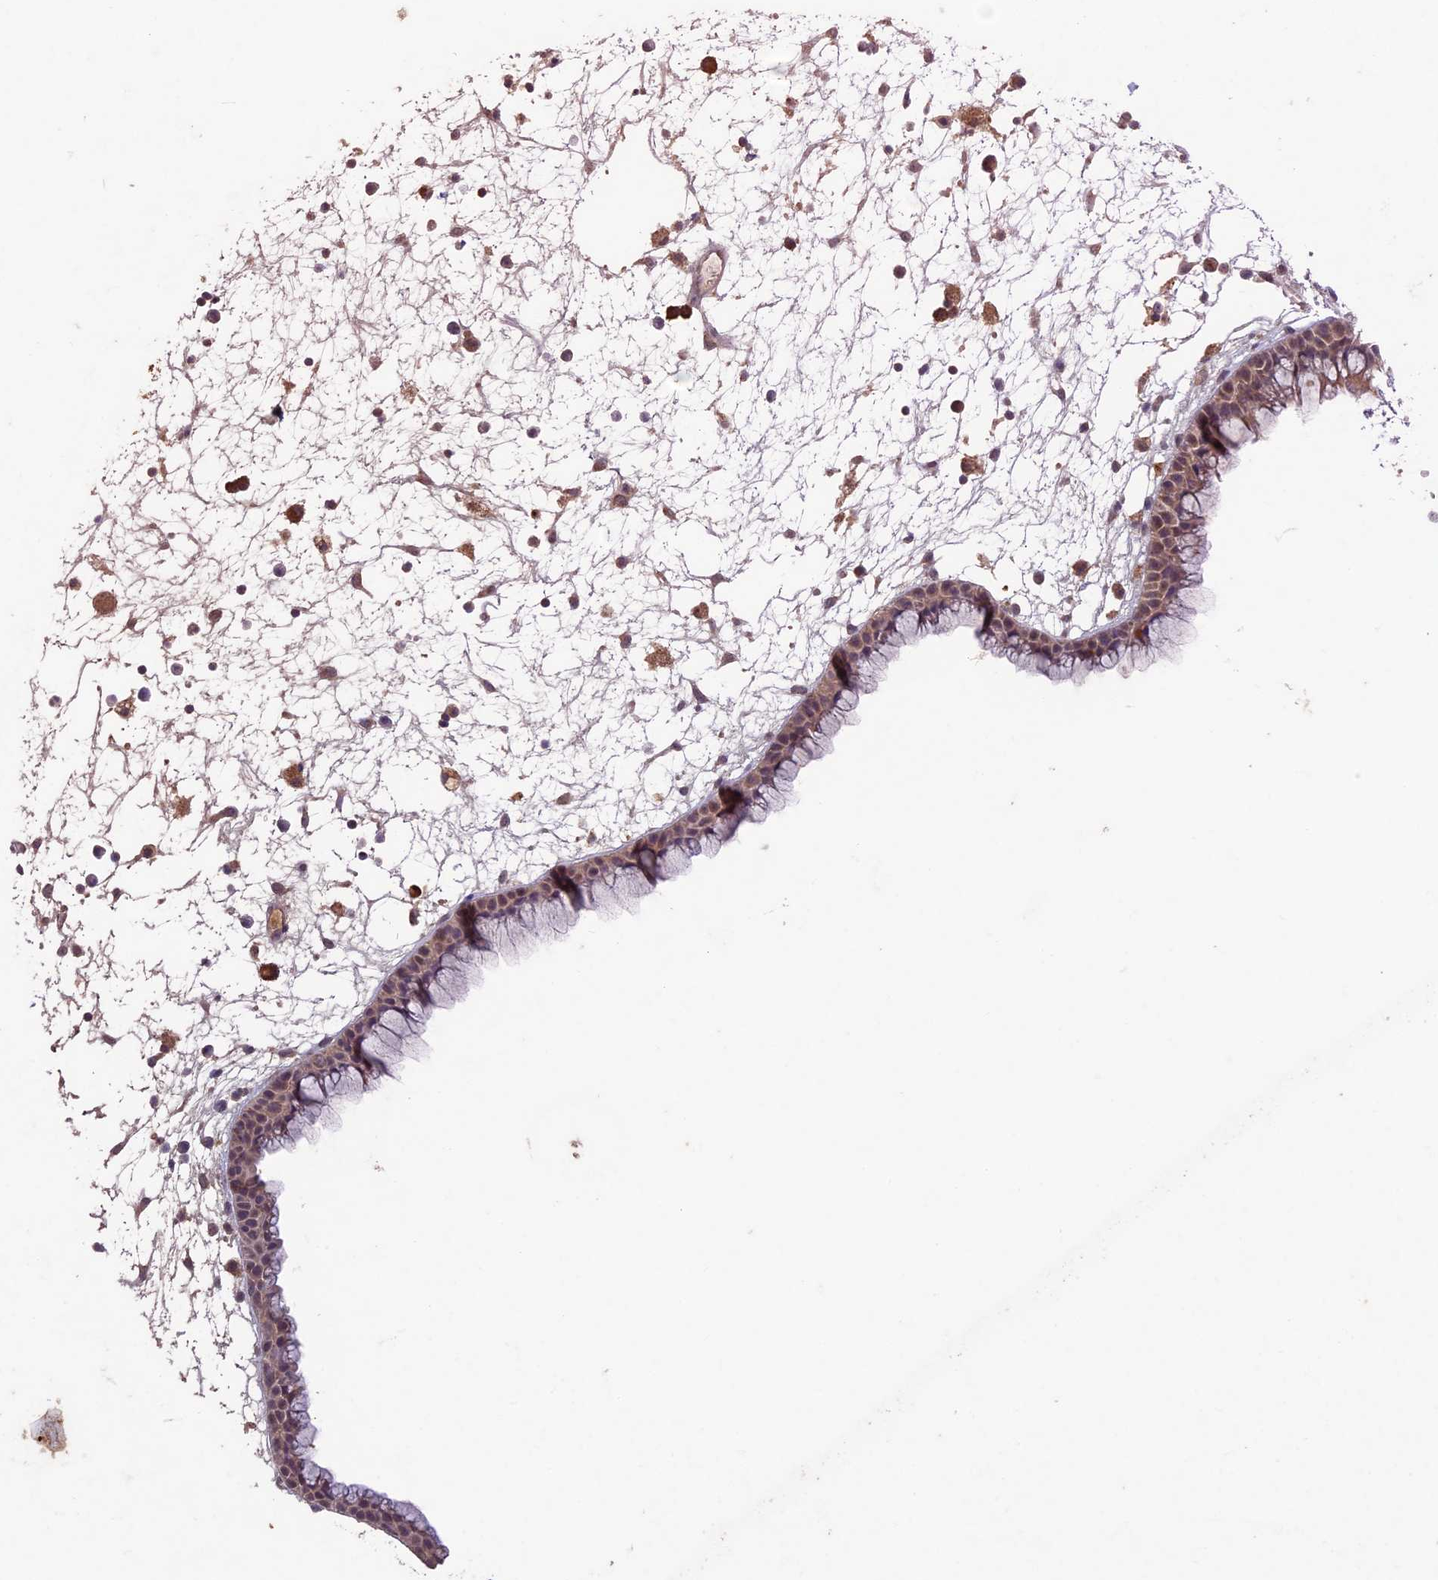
{"staining": {"intensity": "moderate", "quantity": ">75%", "location": "cytoplasmic/membranous,nuclear"}, "tissue": "nasopharynx", "cell_type": "Respiratory epithelial cells", "image_type": "normal", "snomed": [{"axis": "morphology", "description": "Normal tissue, NOS"}, {"axis": "morphology", "description": "Inflammation, NOS"}, {"axis": "morphology", "description": "Malignant melanoma, Metastatic site"}, {"axis": "topography", "description": "Nasopharynx"}], "caption": "Moderate cytoplasmic/membranous,nuclear protein expression is present in approximately >75% of respiratory epithelial cells in nasopharynx.", "gene": "RCCD1", "patient": {"sex": "male", "age": 70}}